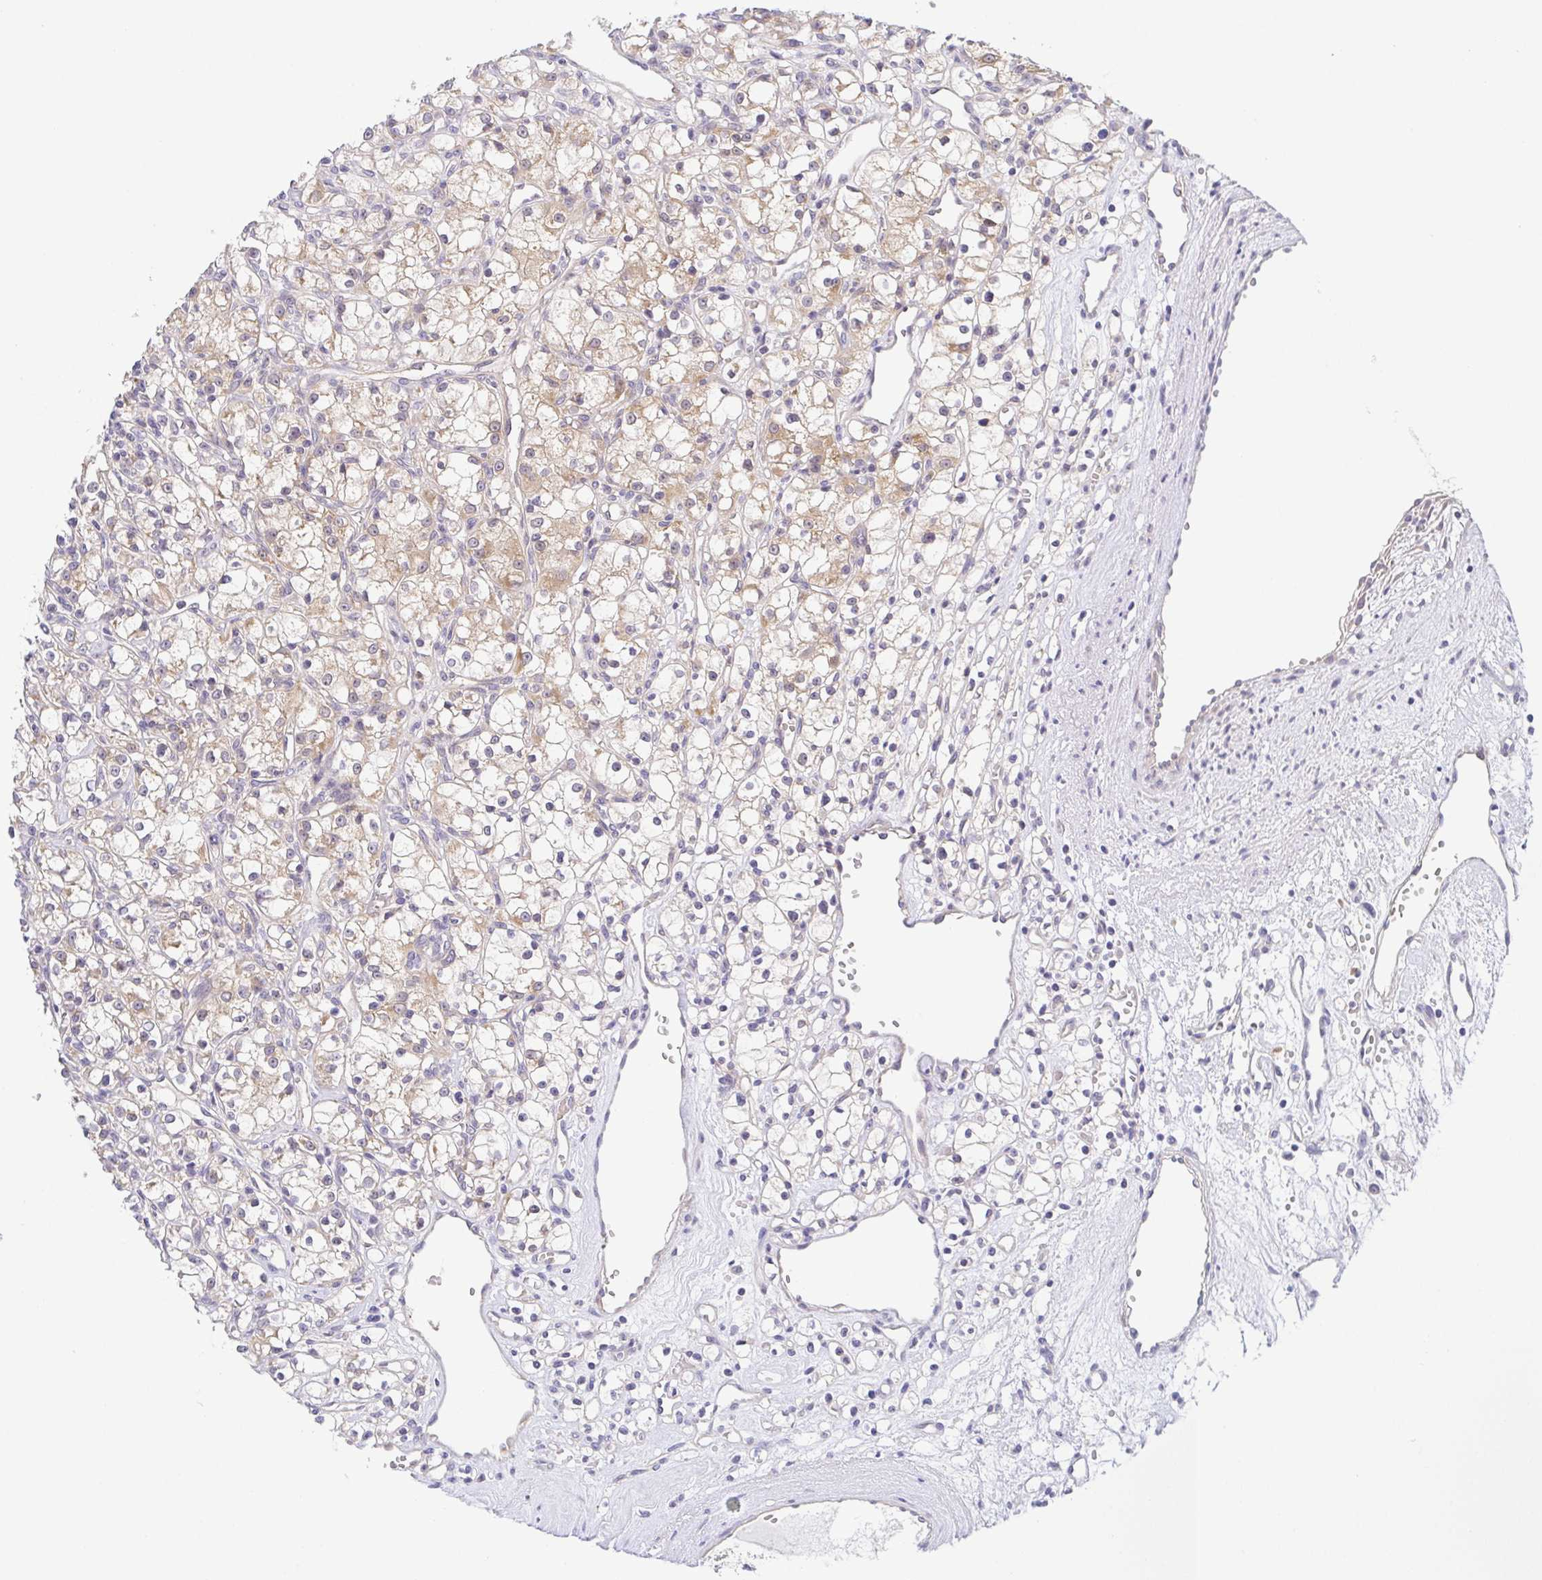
{"staining": {"intensity": "weak", "quantity": ">75%", "location": "cytoplasmic/membranous"}, "tissue": "renal cancer", "cell_type": "Tumor cells", "image_type": "cancer", "snomed": [{"axis": "morphology", "description": "Adenocarcinoma, NOS"}, {"axis": "topography", "description": "Kidney"}], "caption": "Immunohistochemistry (DAB) staining of human renal cancer (adenocarcinoma) demonstrates weak cytoplasmic/membranous protein positivity in about >75% of tumor cells.", "gene": "BCL2L1", "patient": {"sex": "female", "age": 59}}